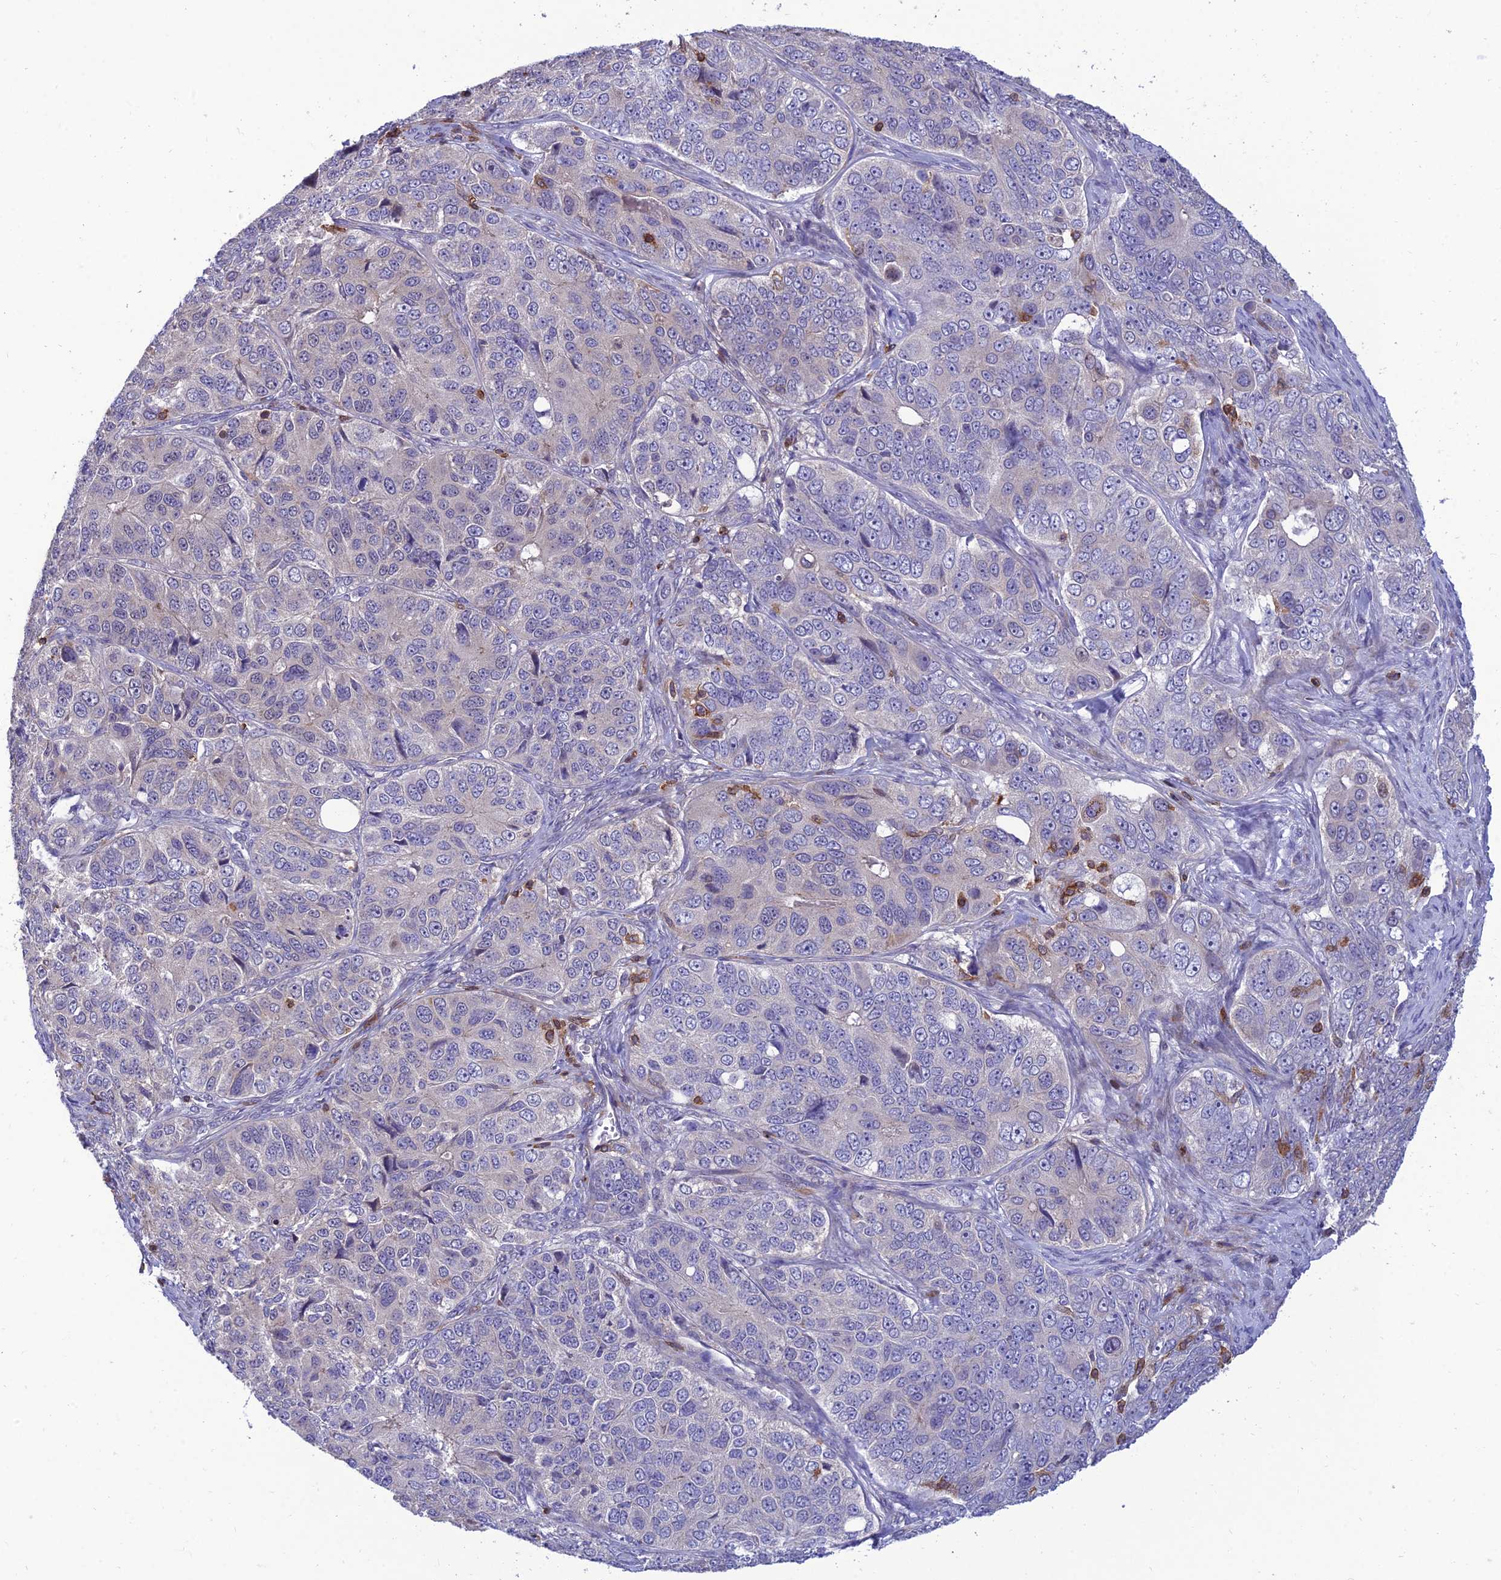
{"staining": {"intensity": "negative", "quantity": "none", "location": "none"}, "tissue": "ovarian cancer", "cell_type": "Tumor cells", "image_type": "cancer", "snomed": [{"axis": "morphology", "description": "Carcinoma, endometroid"}, {"axis": "topography", "description": "Ovary"}], "caption": "Immunohistochemistry photomicrograph of ovarian cancer (endometroid carcinoma) stained for a protein (brown), which shows no positivity in tumor cells.", "gene": "FAM76A", "patient": {"sex": "female", "age": 51}}